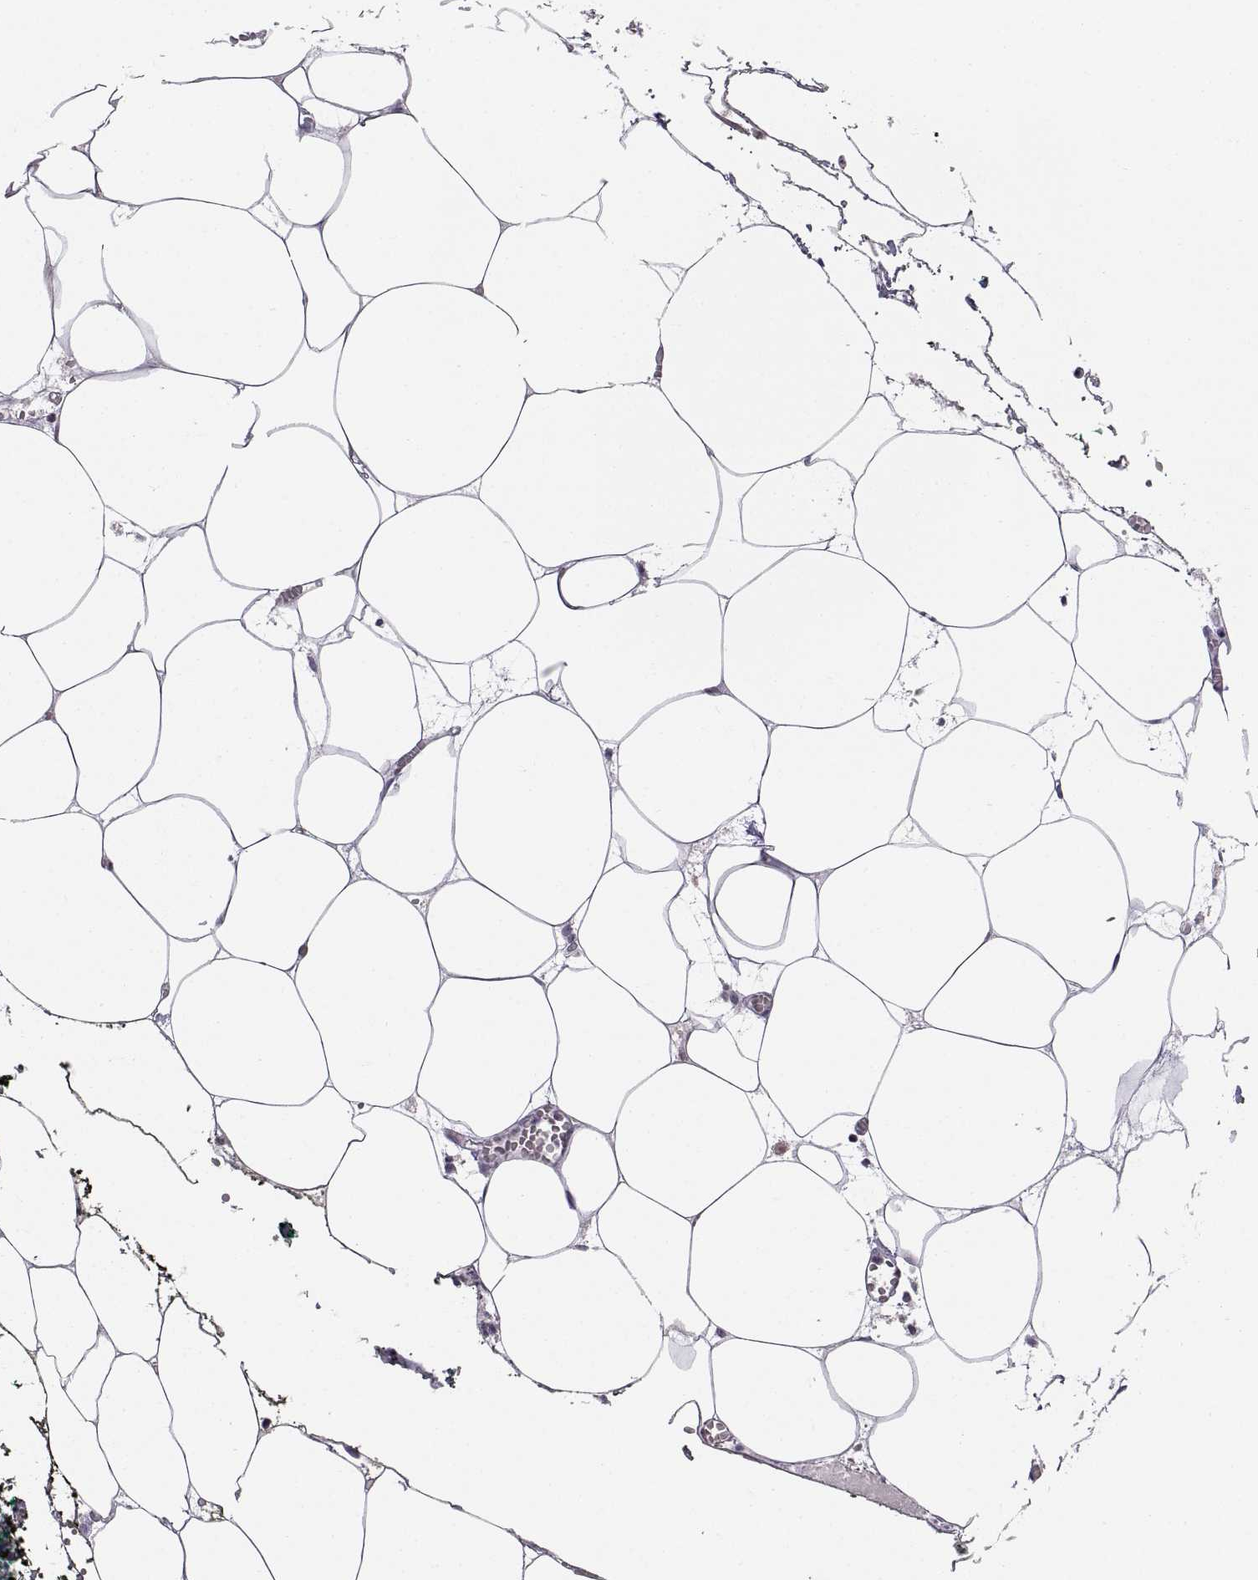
{"staining": {"intensity": "negative", "quantity": "none", "location": "none"}, "tissue": "adipose tissue", "cell_type": "Adipocytes", "image_type": "normal", "snomed": [{"axis": "morphology", "description": "Normal tissue, NOS"}, {"axis": "topography", "description": "Adipose tissue"}, {"axis": "topography", "description": "Pancreas"}, {"axis": "topography", "description": "Peripheral nerve tissue"}], "caption": "Immunohistochemical staining of unremarkable human adipose tissue displays no significant staining in adipocytes.", "gene": "CHFR", "patient": {"sex": "female", "age": 58}}